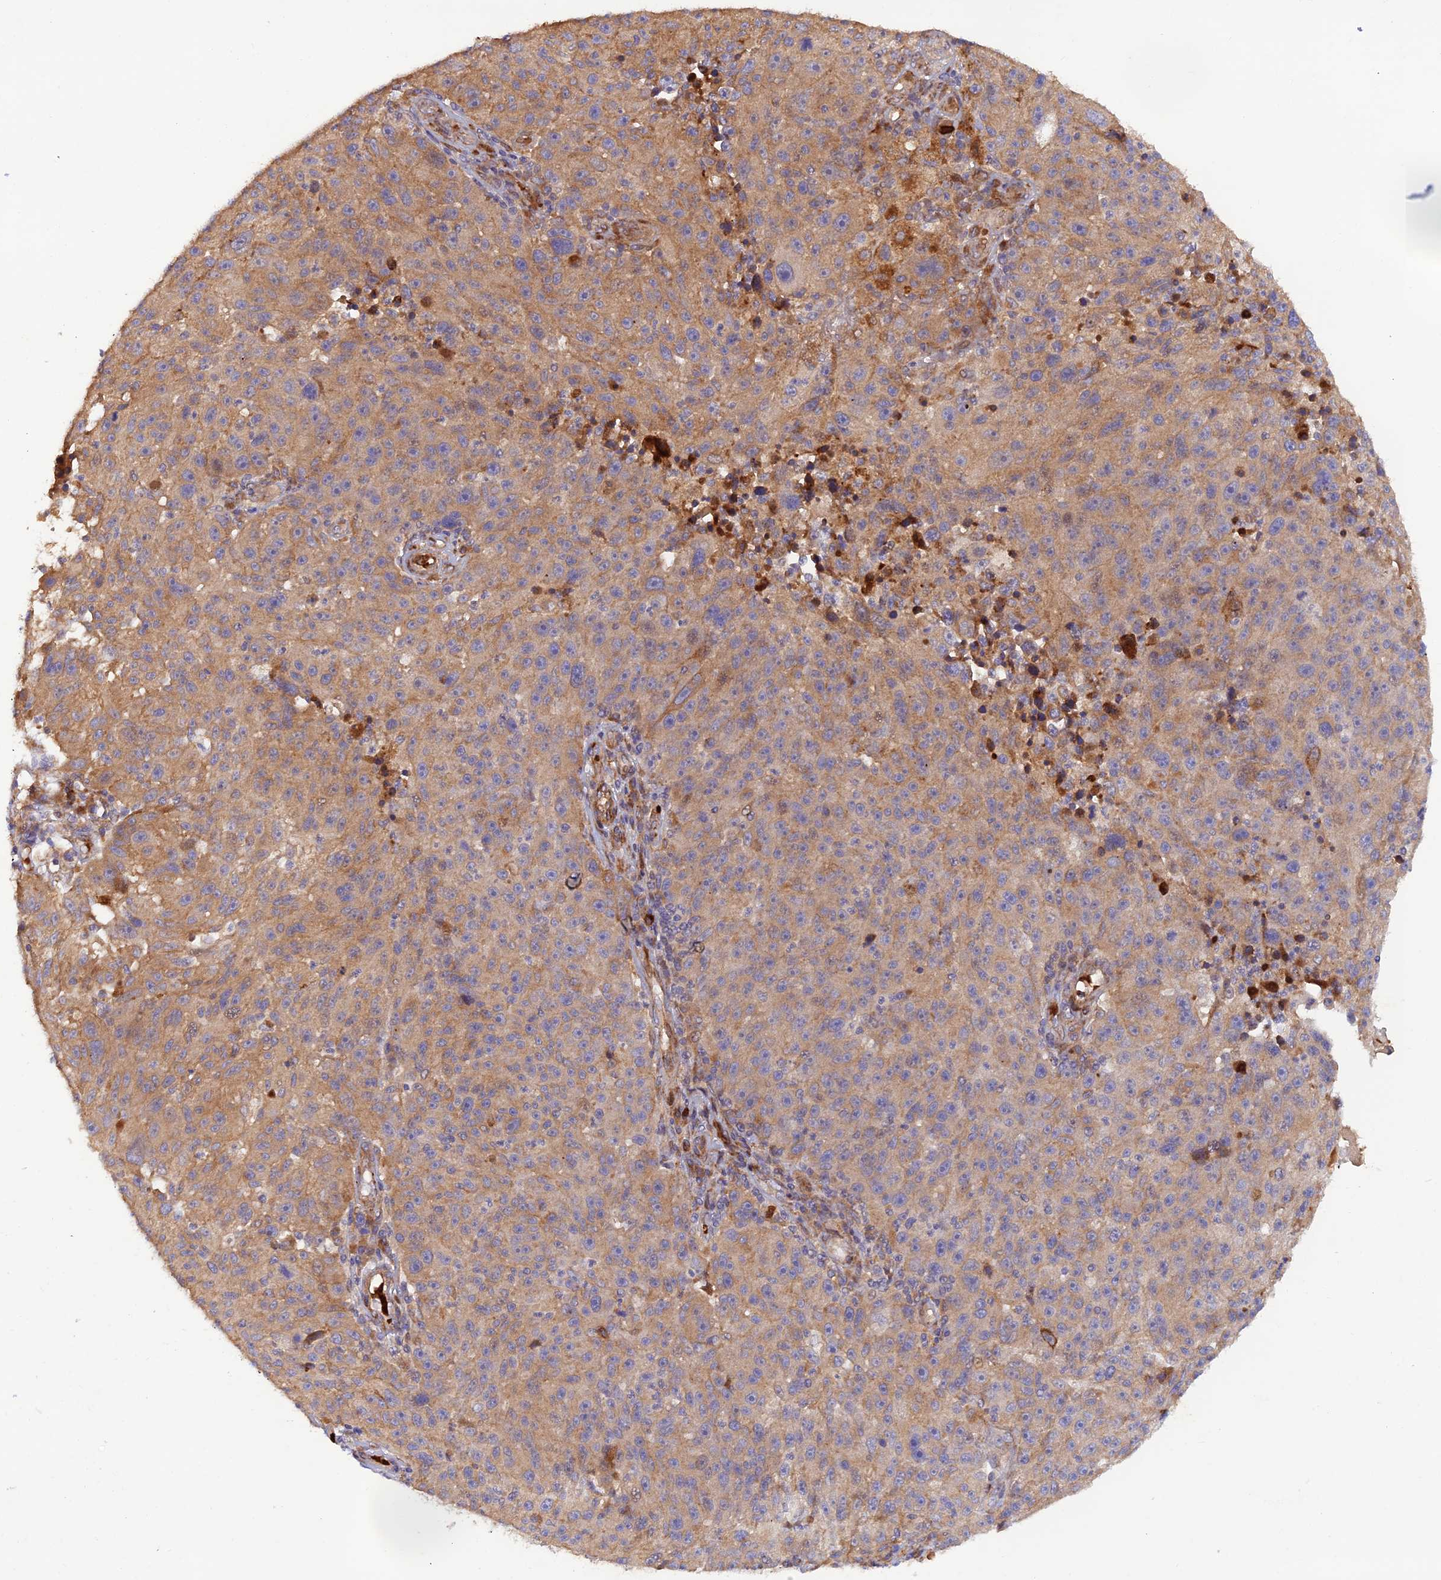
{"staining": {"intensity": "moderate", "quantity": "25%-75%", "location": "cytoplasmic/membranous"}, "tissue": "melanoma", "cell_type": "Tumor cells", "image_type": "cancer", "snomed": [{"axis": "morphology", "description": "Malignant melanoma, NOS"}, {"axis": "topography", "description": "Skin"}], "caption": "A high-resolution histopathology image shows IHC staining of melanoma, which demonstrates moderate cytoplasmic/membranous expression in about 25%-75% of tumor cells. The protein of interest is stained brown, and the nuclei are stained in blue (DAB IHC with brightfield microscopy, high magnification).", "gene": "GMCL1", "patient": {"sex": "male", "age": 53}}